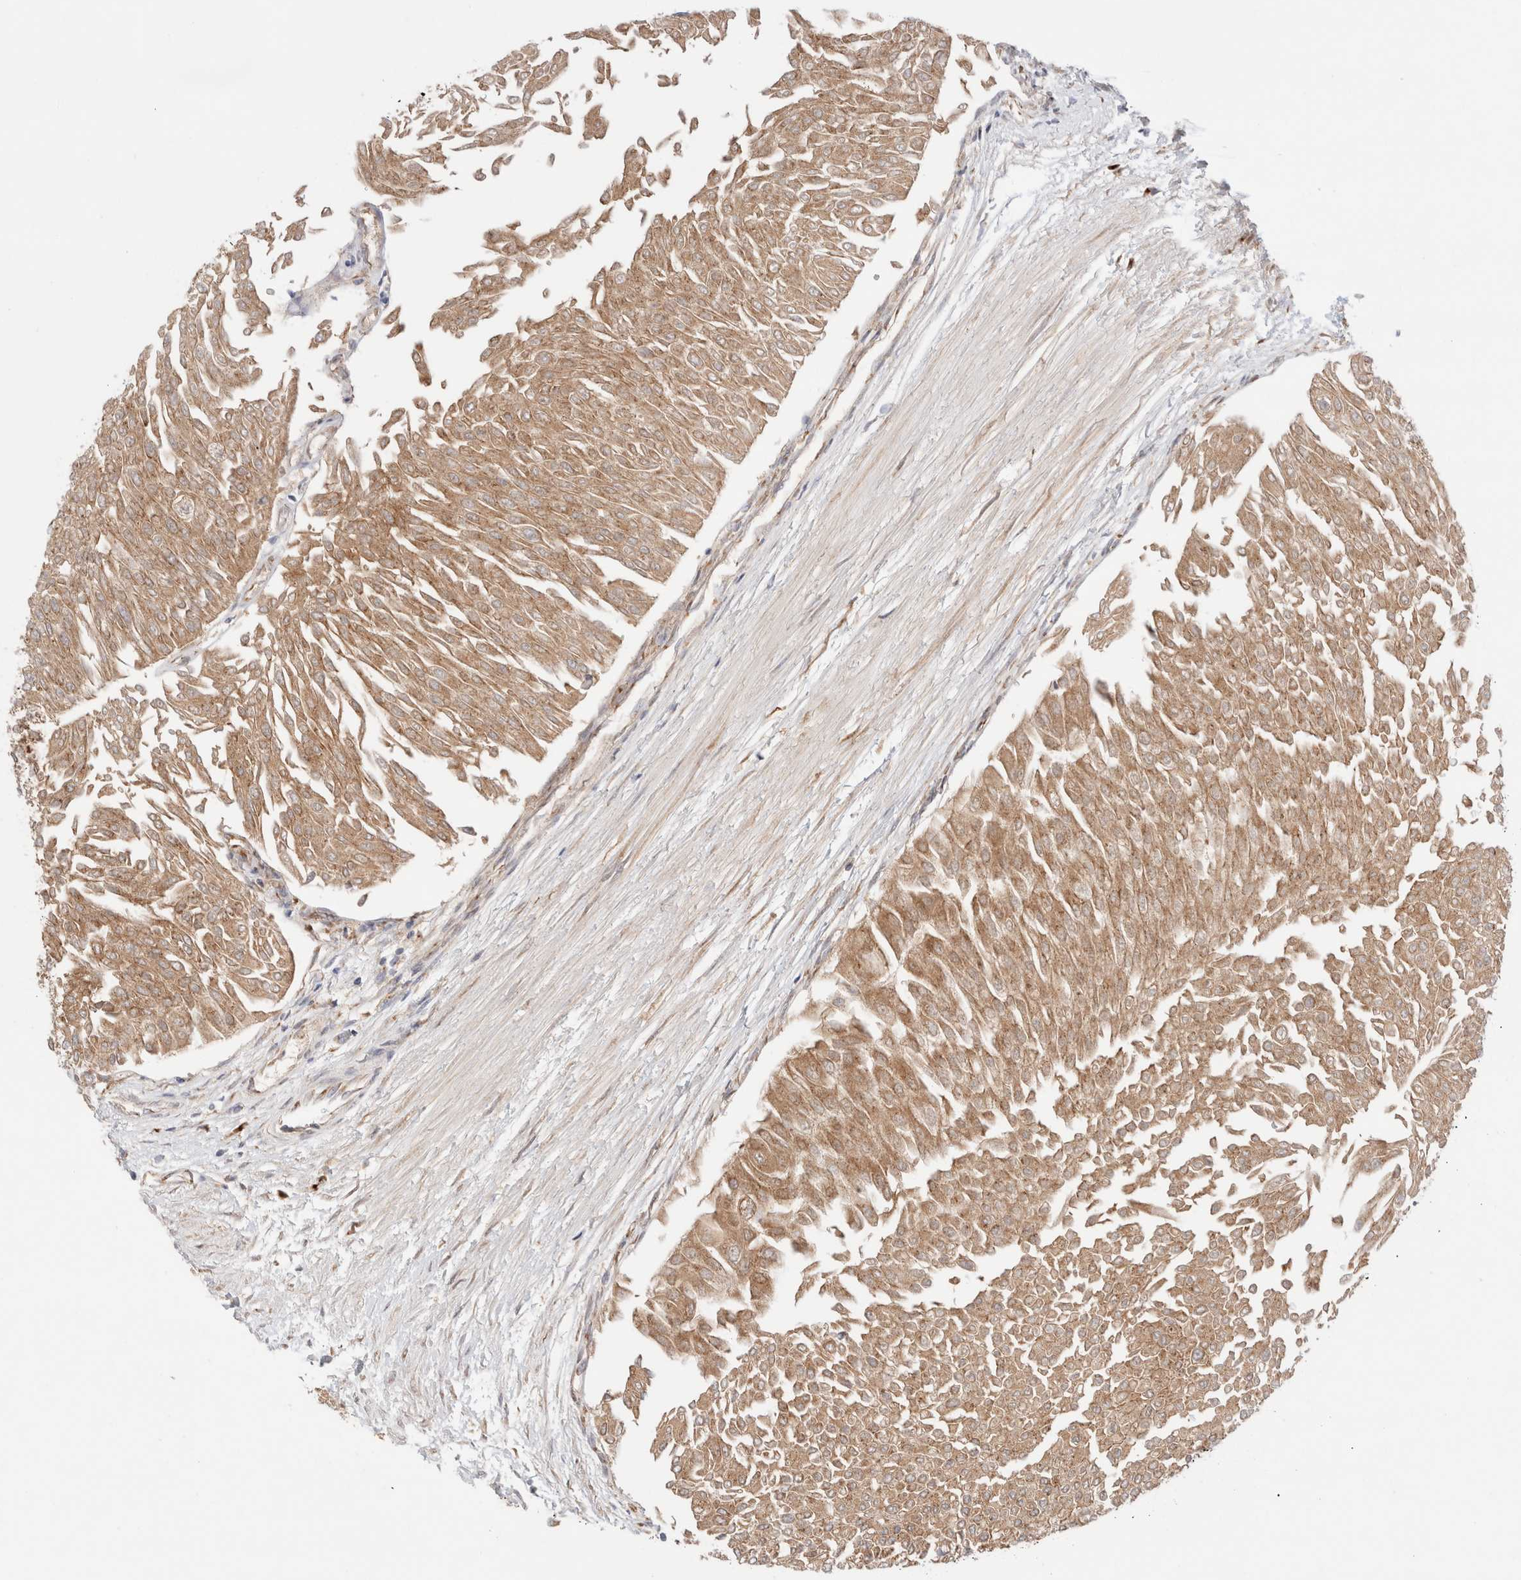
{"staining": {"intensity": "moderate", "quantity": ">75%", "location": "cytoplasmic/membranous"}, "tissue": "urothelial cancer", "cell_type": "Tumor cells", "image_type": "cancer", "snomed": [{"axis": "morphology", "description": "Urothelial carcinoma, Low grade"}, {"axis": "topography", "description": "Urinary bladder"}], "caption": "This is an image of immunohistochemistry (IHC) staining of low-grade urothelial carcinoma, which shows moderate staining in the cytoplasmic/membranous of tumor cells.", "gene": "LMAN2L", "patient": {"sex": "male", "age": 67}}